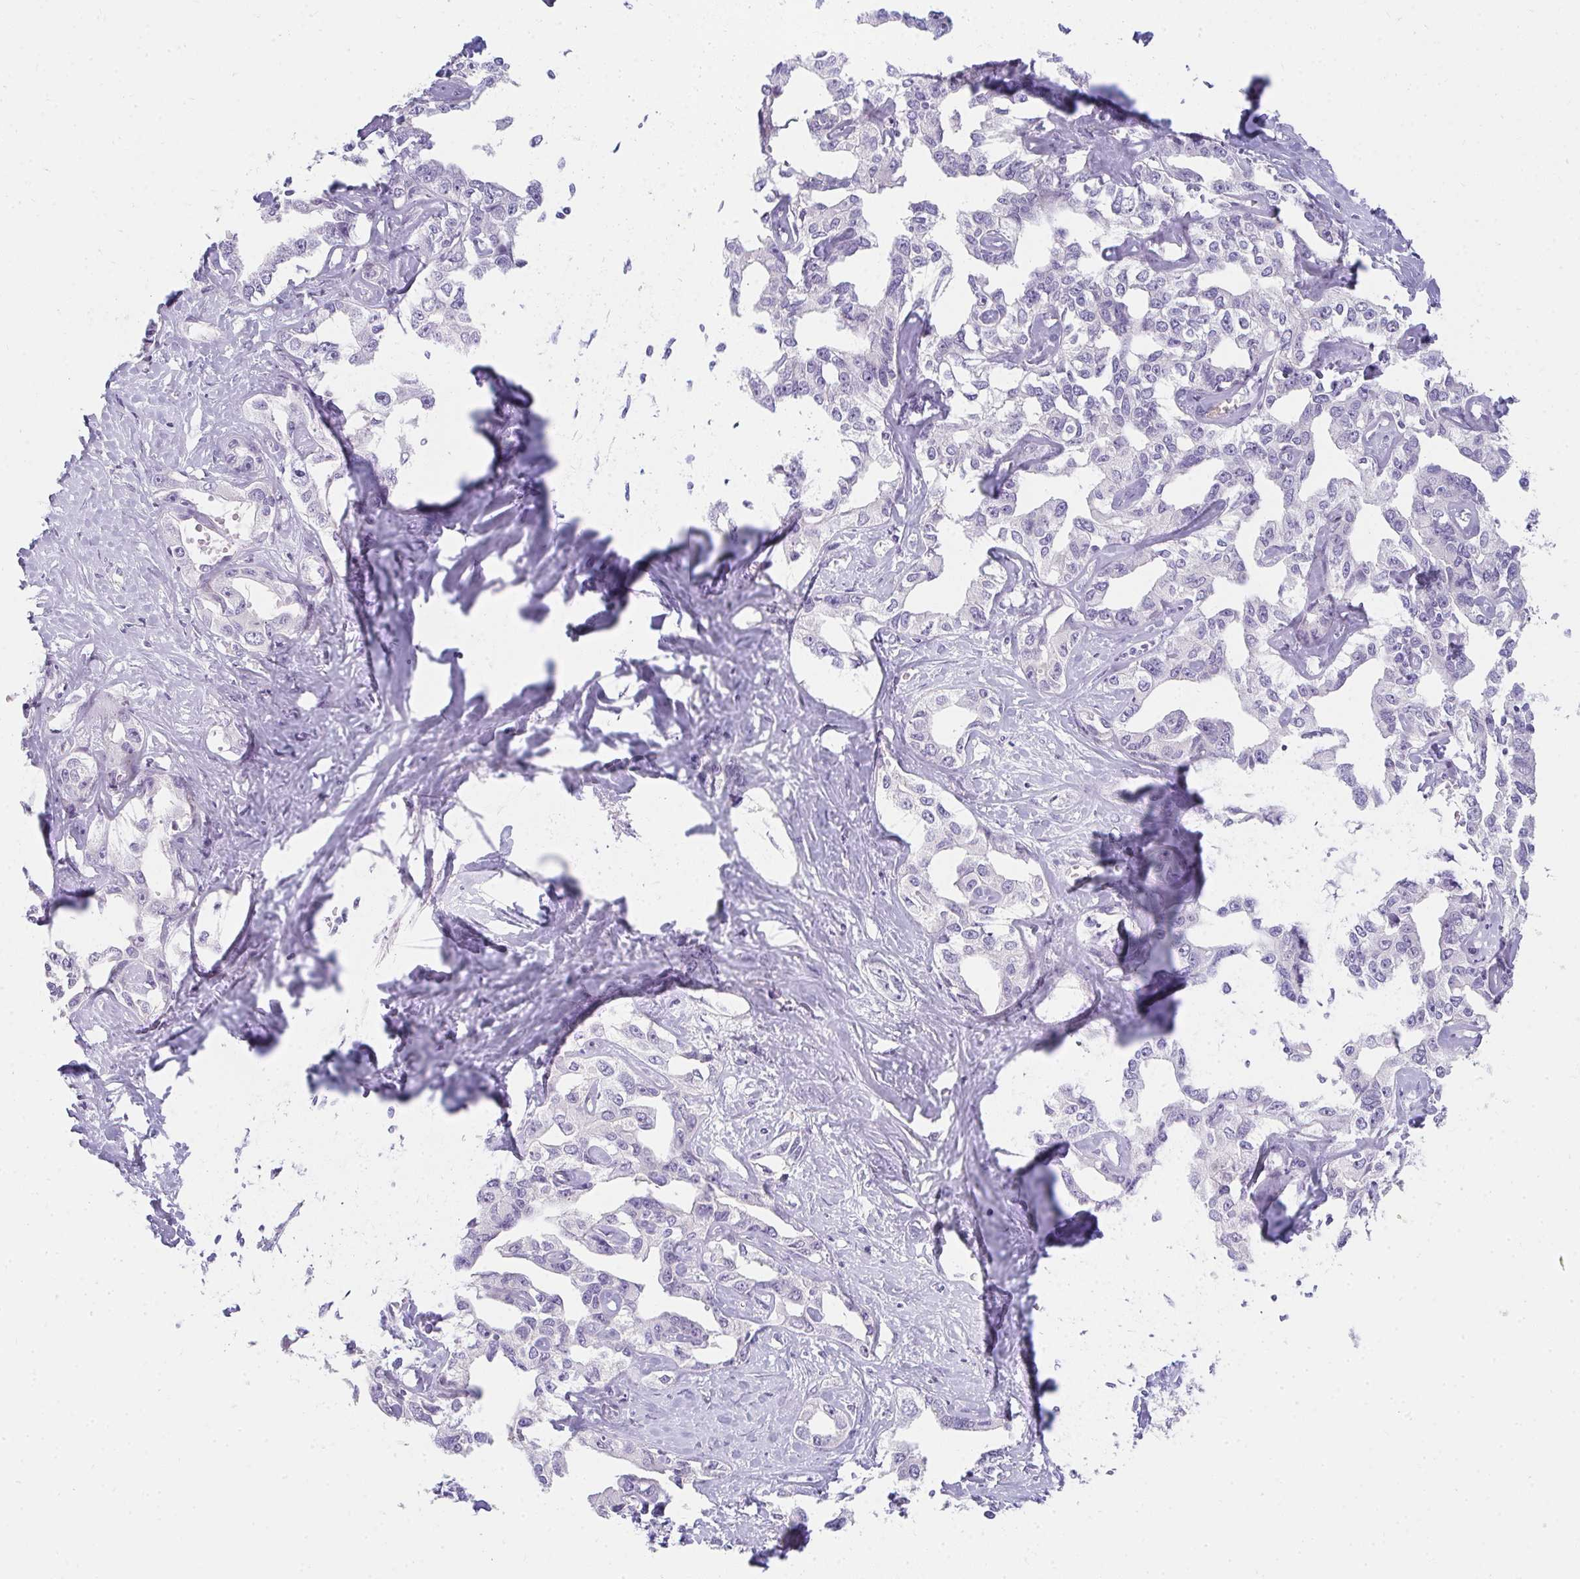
{"staining": {"intensity": "negative", "quantity": "none", "location": "none"}, "tissue": "liver cancer", "cell_type": "Tumor cells", "image_type": "cancer", "snomed": [{"axis": "morphology", "description": "Cholangiocarcinoma"}, {"axis": "topography", "description": "Liver"}], "caption": "Immunohistochemistry image of cholangiocarcinoma (liver) stained for a protein (brown), which exhibits no expression in tumor cells.", "gene": "PPP1R3G", "patient": {"sex": "male", "age": 59}}